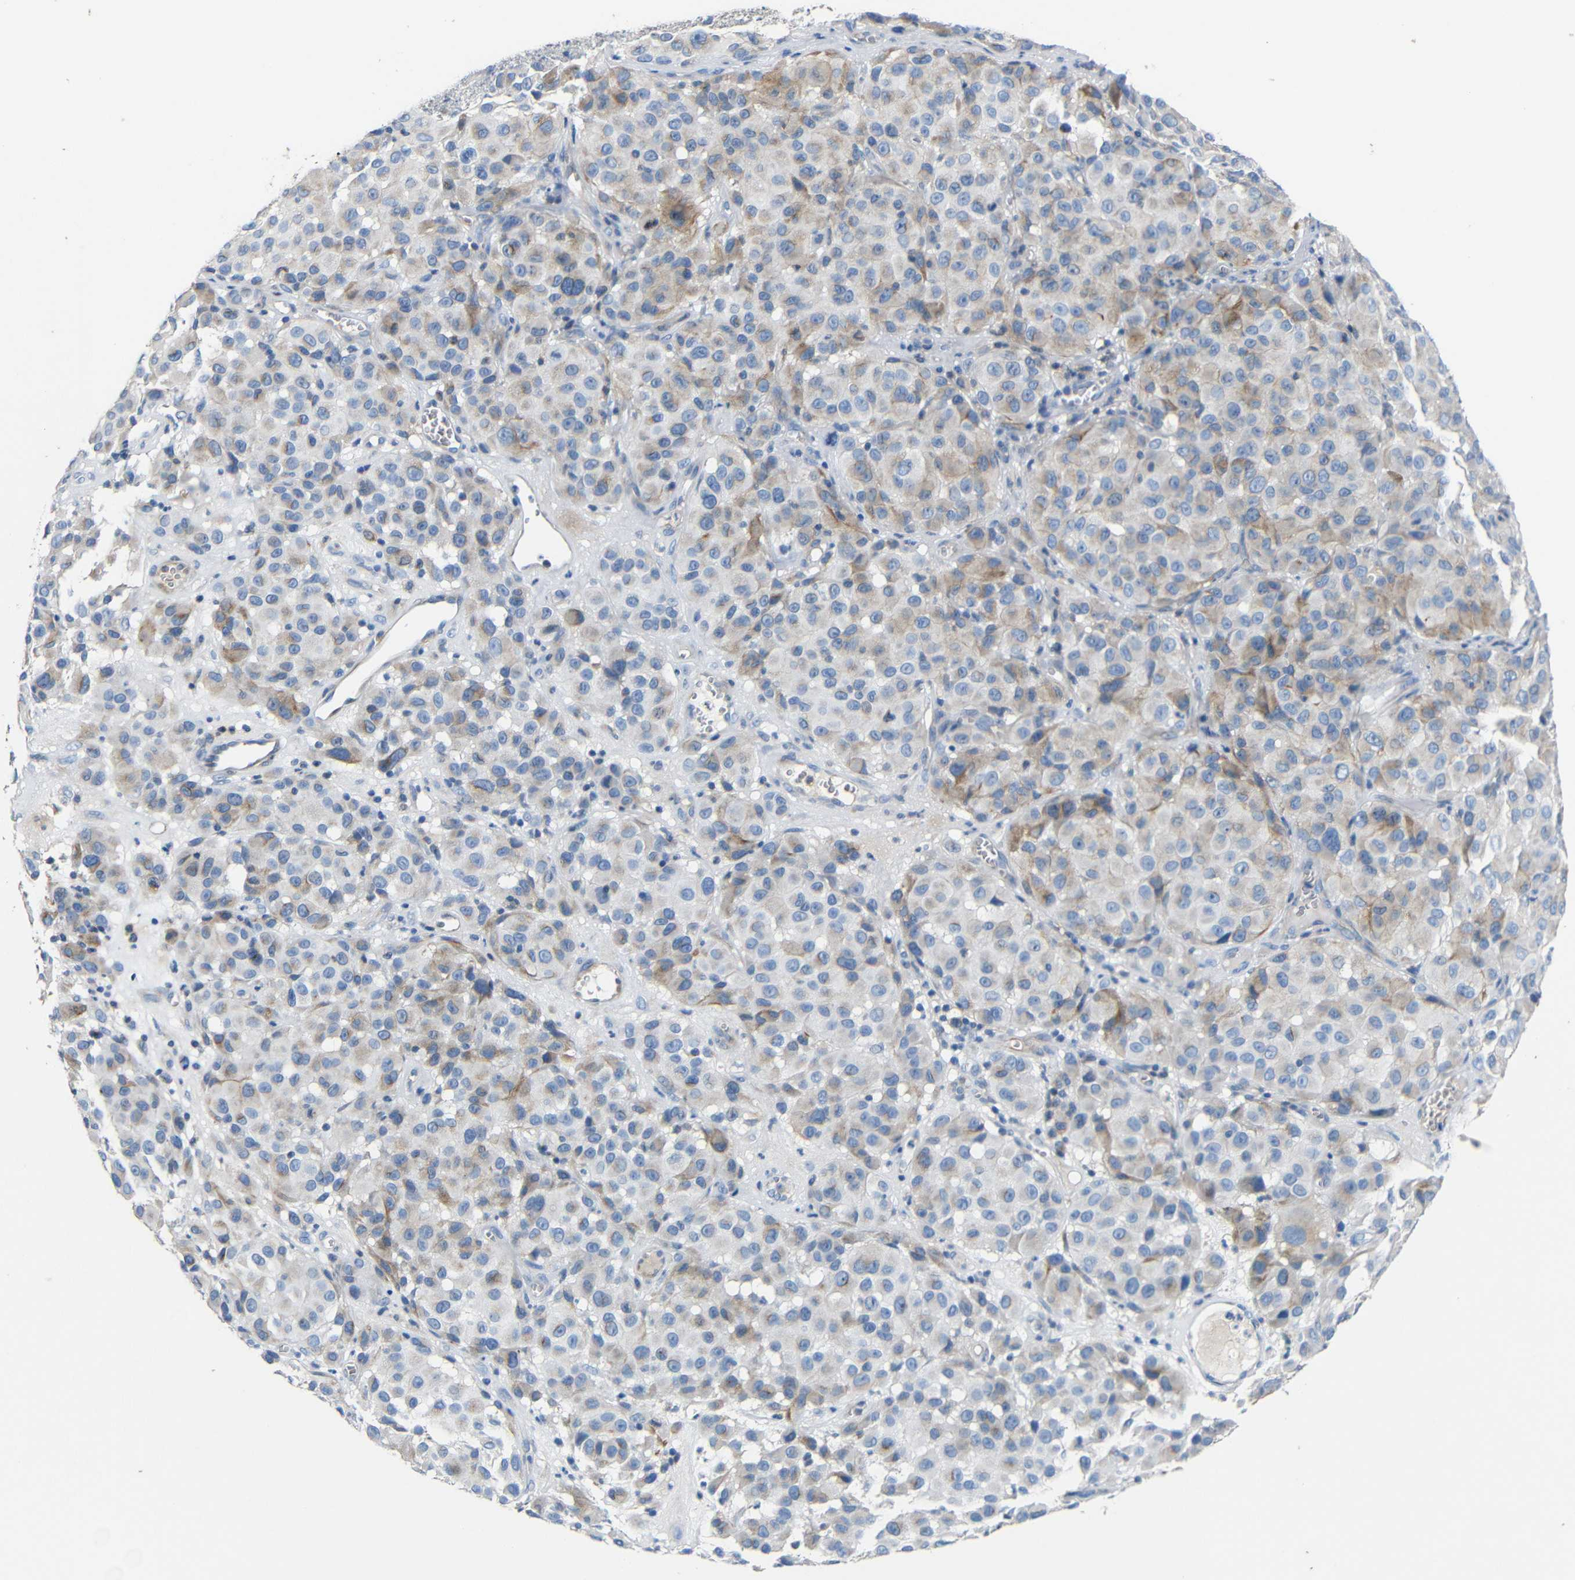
{"staining": {"intensity": "weak", "quantity": "25%-75%", "location": "cytoplasmic/membranous"}, "tissue": "melanoma", "cell_type": "Tumor cells", "image_type": "cancer", "snomed": [{"axis": "morphology", "description": "Malignant melanoma, NOS"}, {"axis": "topography", "description": "Skin"}], "caption": "Immunohistochemistry (DAB (3,3'-diaminobenzidine)) staining of human melanoma demonstrates weak cytoplasmic/membranous protein positivity in approximately 25%-75% of tumor cells.", "gene": "ACKR2", "patient": {"sex": "female", "age": 21}}